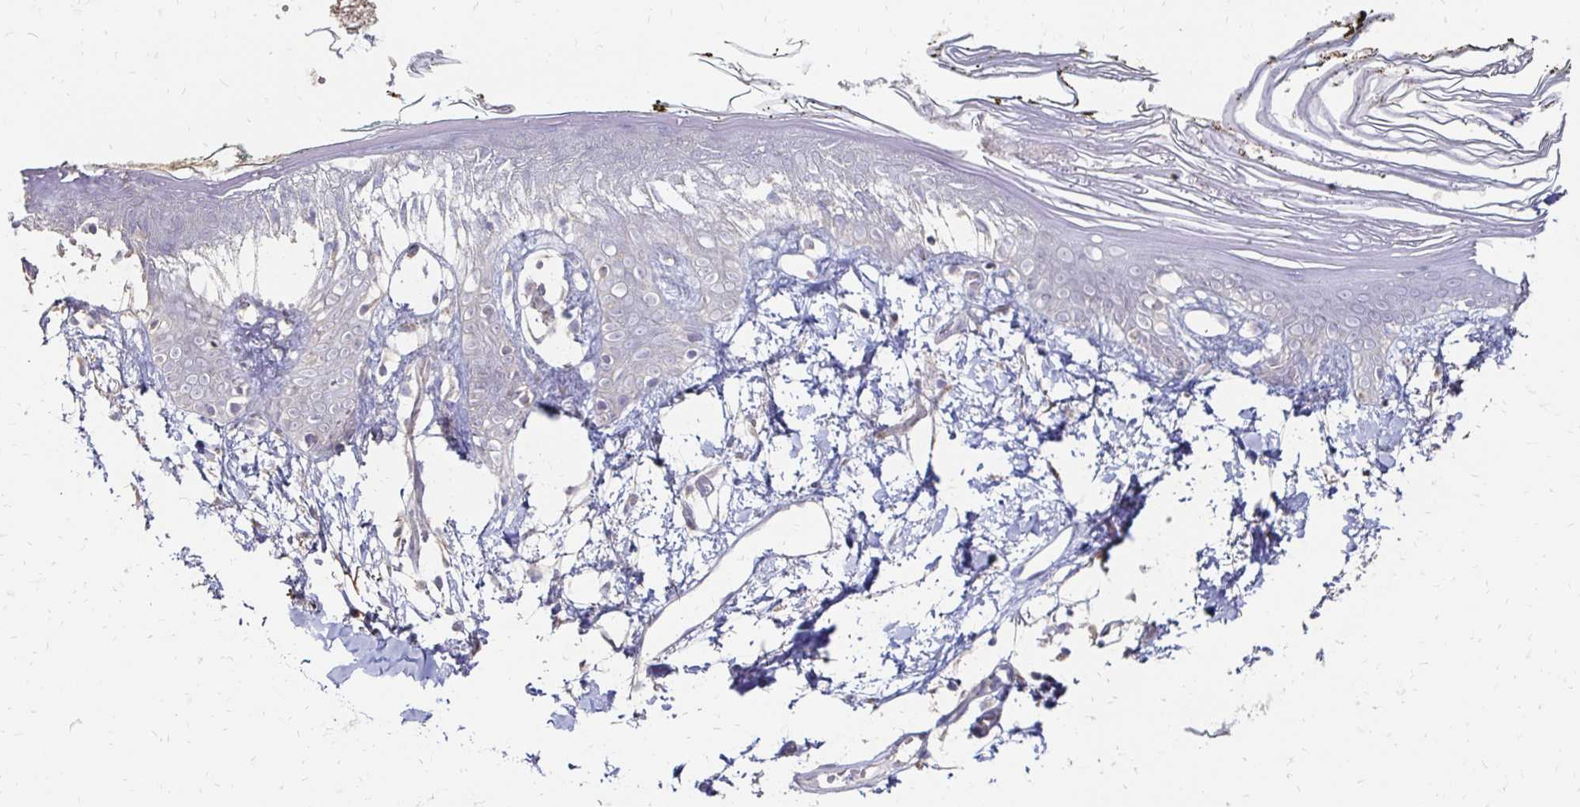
{"staining": {"intensity": "negative", "quantity": "none", "location": "none"}, "tissue": "skin", "cell_type": "Fibroblasts", "image_type": "normal", "snomed": [{"axis": "morphology", "description": "Normal tissue, NOS"}, {"axis": "topography", "description": "Skin"}], "caption": "This micrograph is of benign skin stained with immunohistochemistry (IHC) to label a protein in brown with the nuclei are counter-stained blue. There is no positivity in fibroblasts.", "gene": "ZNF727", "patient": {"sex": "female", "age": 34}}